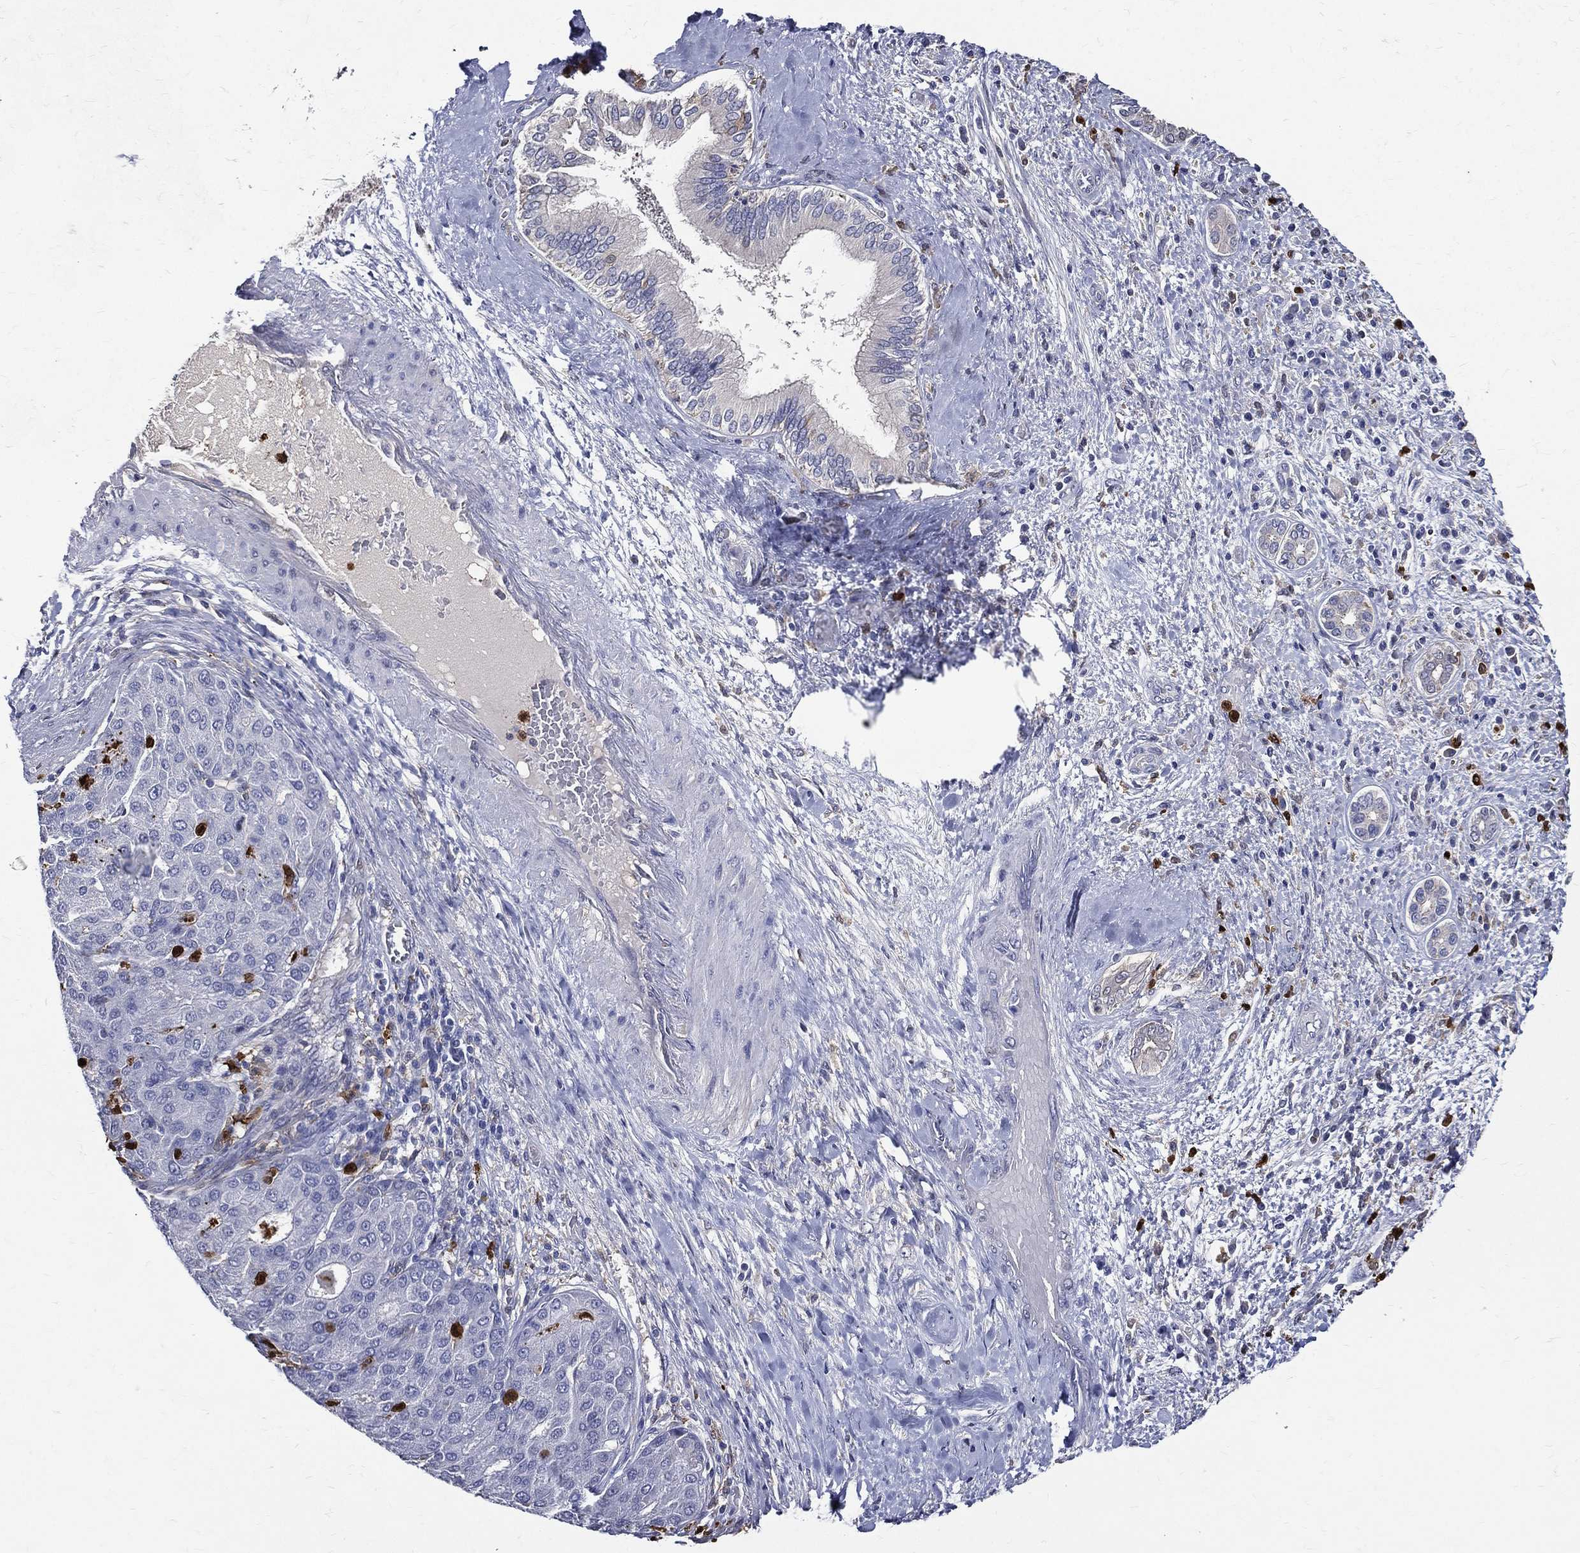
{"staining": {"intensity": "negative", "quantity": "none", "location": "none"}, "tissue": "liver cancer", "cell_type": "Tumor cells", "image_type": "cancer", "snomed": [{"axis": "morphology", "description": "Carcinoma, Hepatocellular, NOS"}, {"axis": "topography", "description": "Liver"}], "caption": "High magnification brightfield microscopy of liver hepatocellular carcinoma stained with DAB (3,3'-diaminobenzidine) (brown) and counterstained with hematoxylin (blue): tumor cells show no significant positivity.", "gene": "GPR171", "patient": {"sex": "male", "age": 65}}